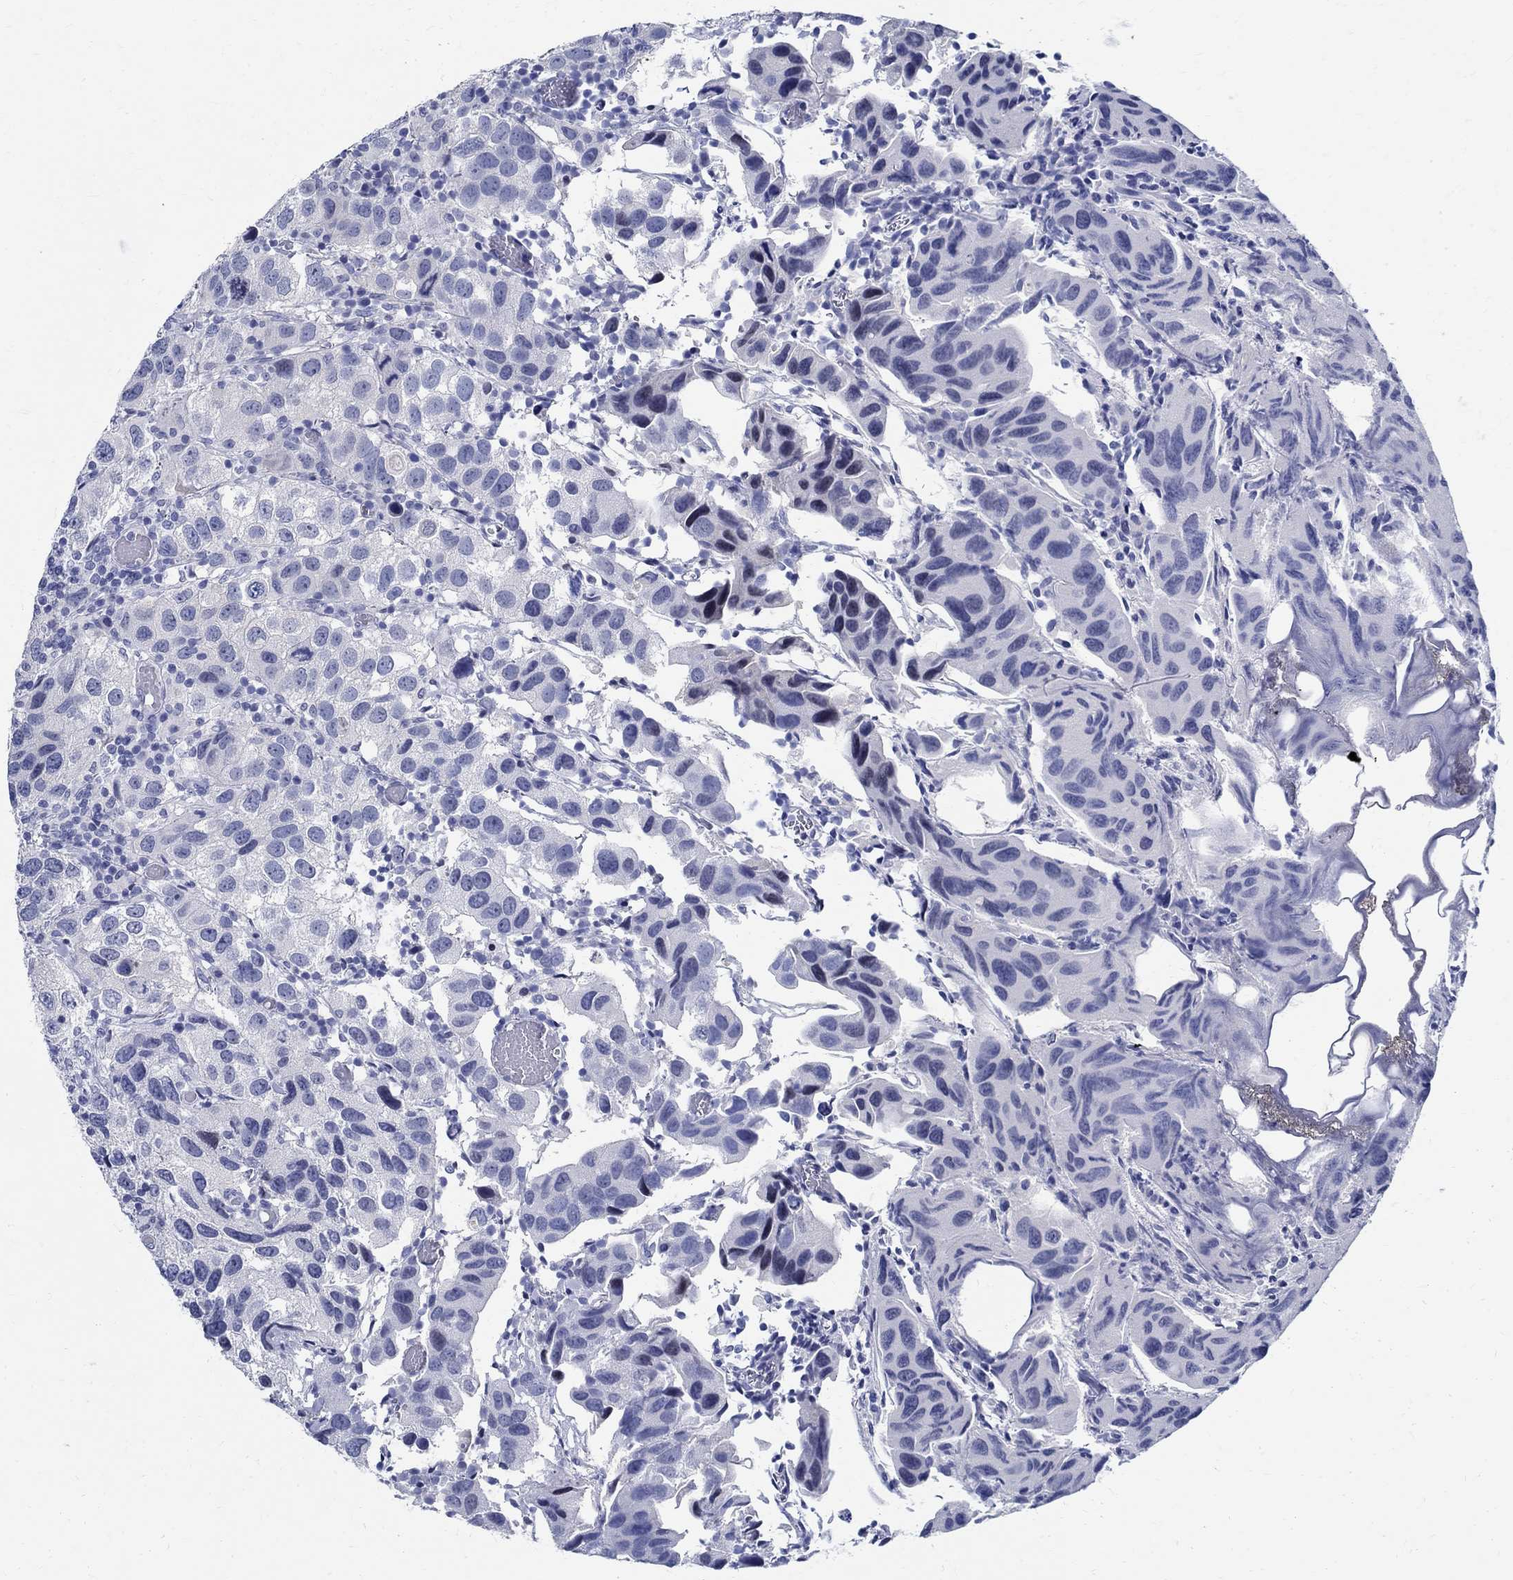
{"staining": {"intensity": "negative", "quantity": "none", "location": "none"}, "tissue": "urothelial cancer", "cell_type": "Tumor cells", "image_type": "cancer", "snomed": [{"axis": "morphology", "description": "Urothelial carcinoma, High grade"}, {"axis": "topography", "description": "Urinary bladder"}], "caption": "DAB immunohistochemical staining of urothelial carcinoma (high-grade) shows no significant expression in tumor cells.", "gene": "BSPRY", "patient": {"sex": "male", "age": 79}}